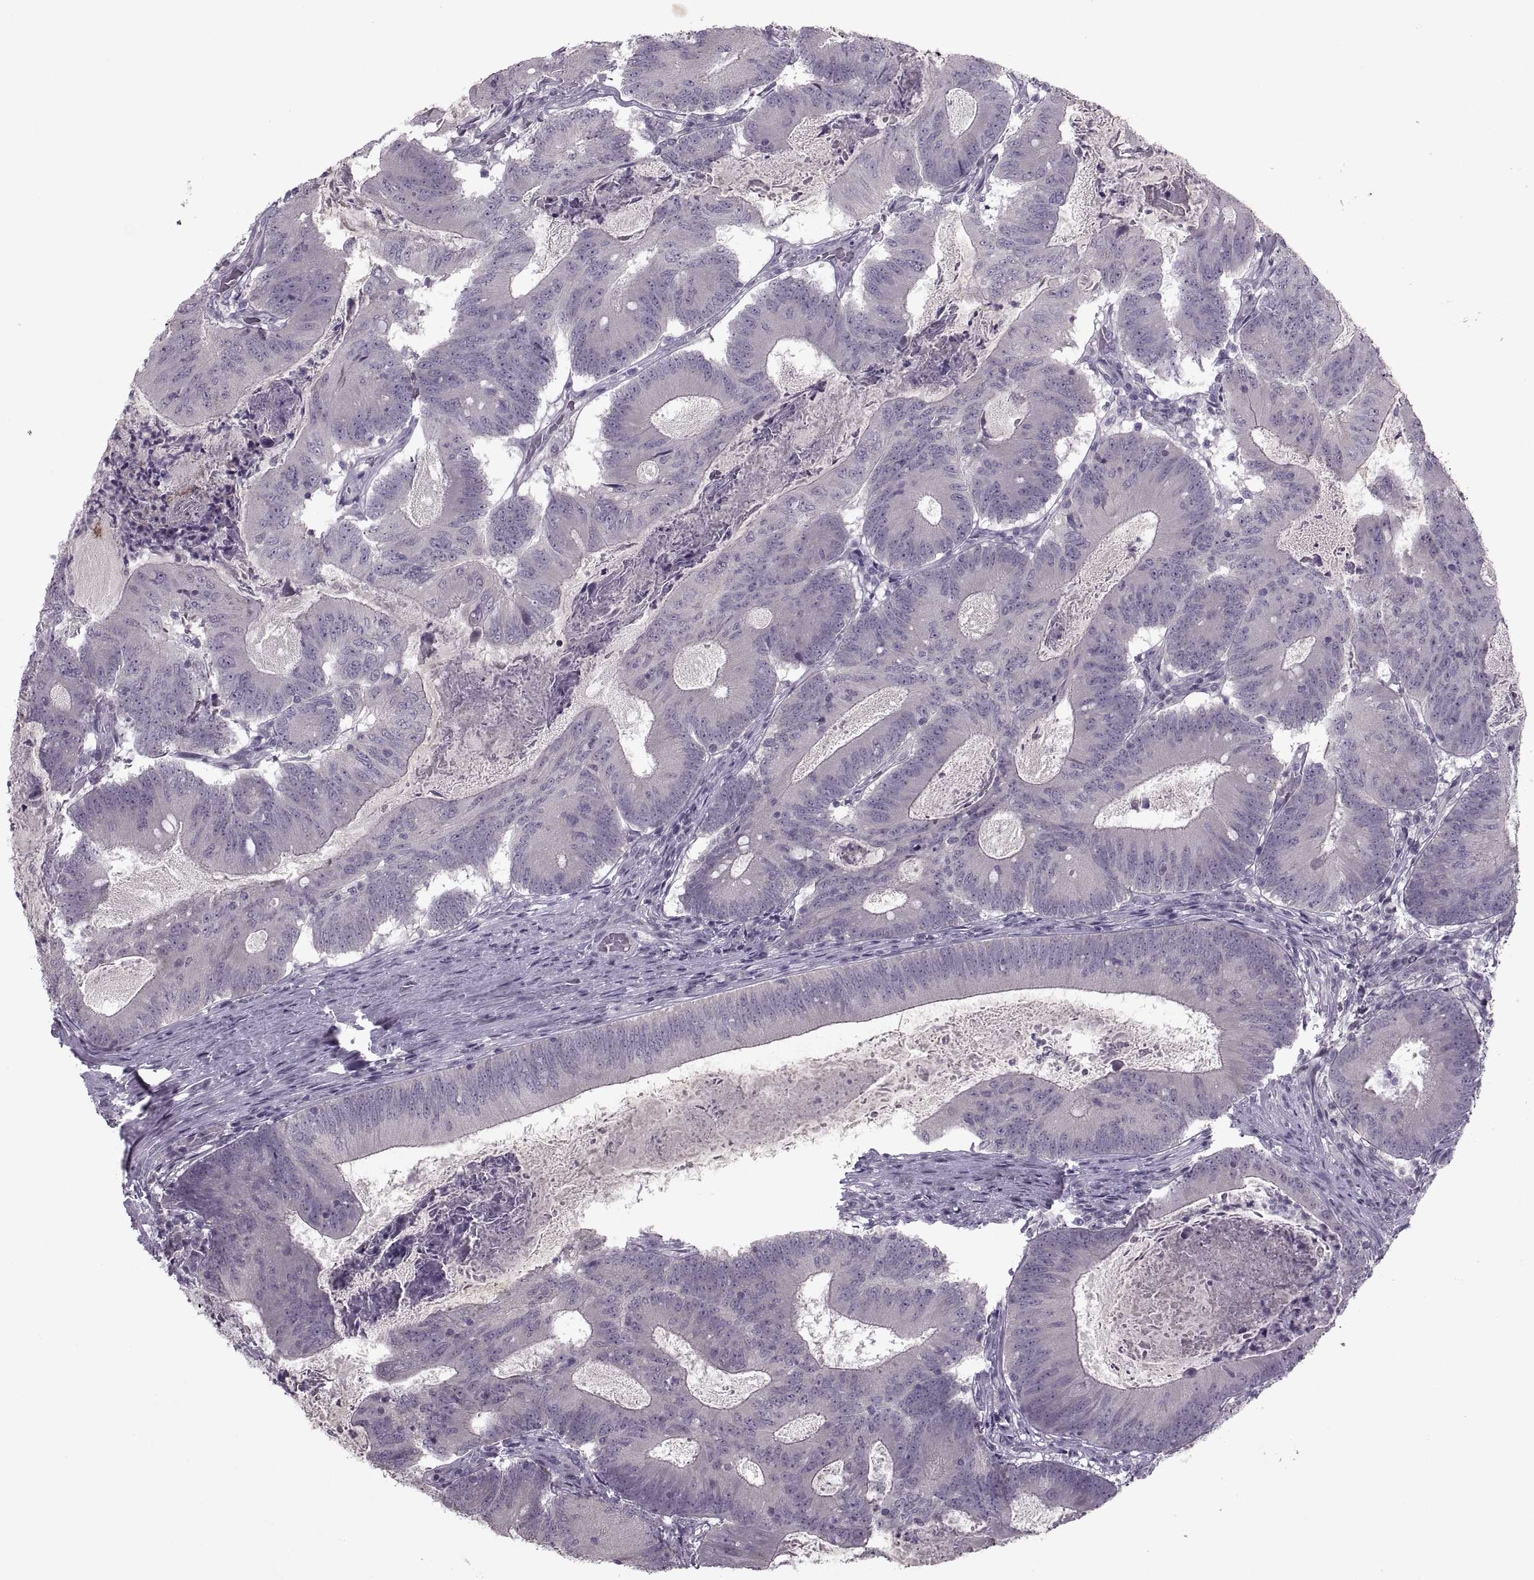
{"staining": {"intensity": "negative", "quantity": "none", "location": "none"}, "tissue": "colorectal cancer", "cell_type": "Tumor cells", "image_type": "cancer", "snomed": [{"axis": "morphology", "description": "Adenocarcinoma, NOS"}, {"axis": "topography", "description": "Colon"}], "caption": "A photomicrograph of human adenocarcinoma (colorectal) is negative for staining in tumor cells. (DAB (3,3'-diaminobenzidine) immunohistochemistry (IHC), high magnification).", "gene": "MGAT4D", "patient": {"sex": "female", "age": 70}}